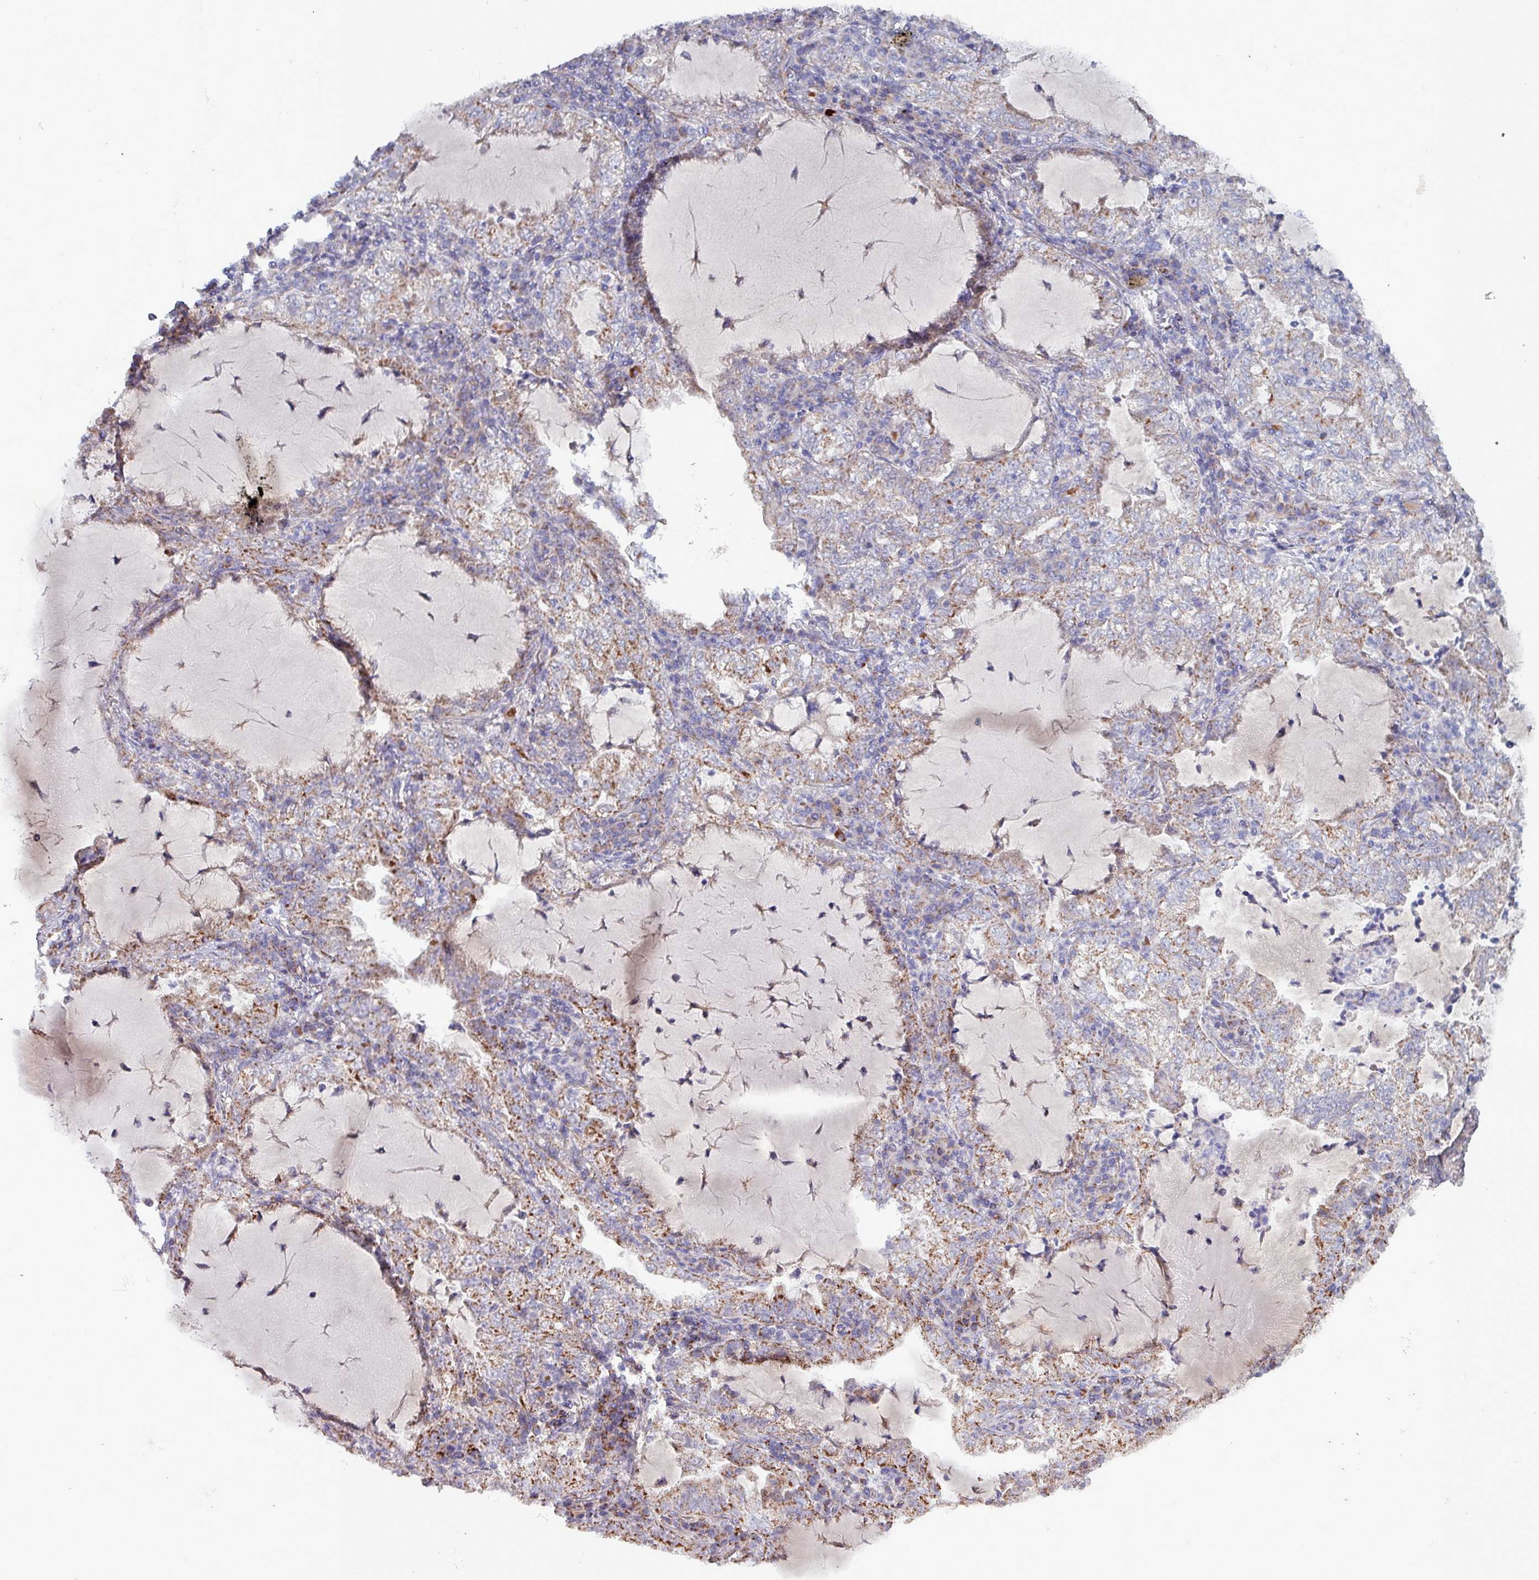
{"staining": {"intensity": "moderate", "quantity": "25%-75%", "location": "cytoplasmic/membranous"}, "tissue": "lung cancer", "cell_type": "Tumor cells", "image_type": "cancer", "snomed": [{"axis": "morphology", "description": "Adenocarcinoma, NOS"}, {"axis": "topography", "description": "Lung"}], "caption": "Immunohistochemistry of lung adenocarcinoma shows medium levels of moderate cytoplasmic/membranous staining in about 25%-75% of tumor cells. Nuclei are stained in blue.", "gene": "ZNF322", "patient": {"sex": "female", "age": 73}}